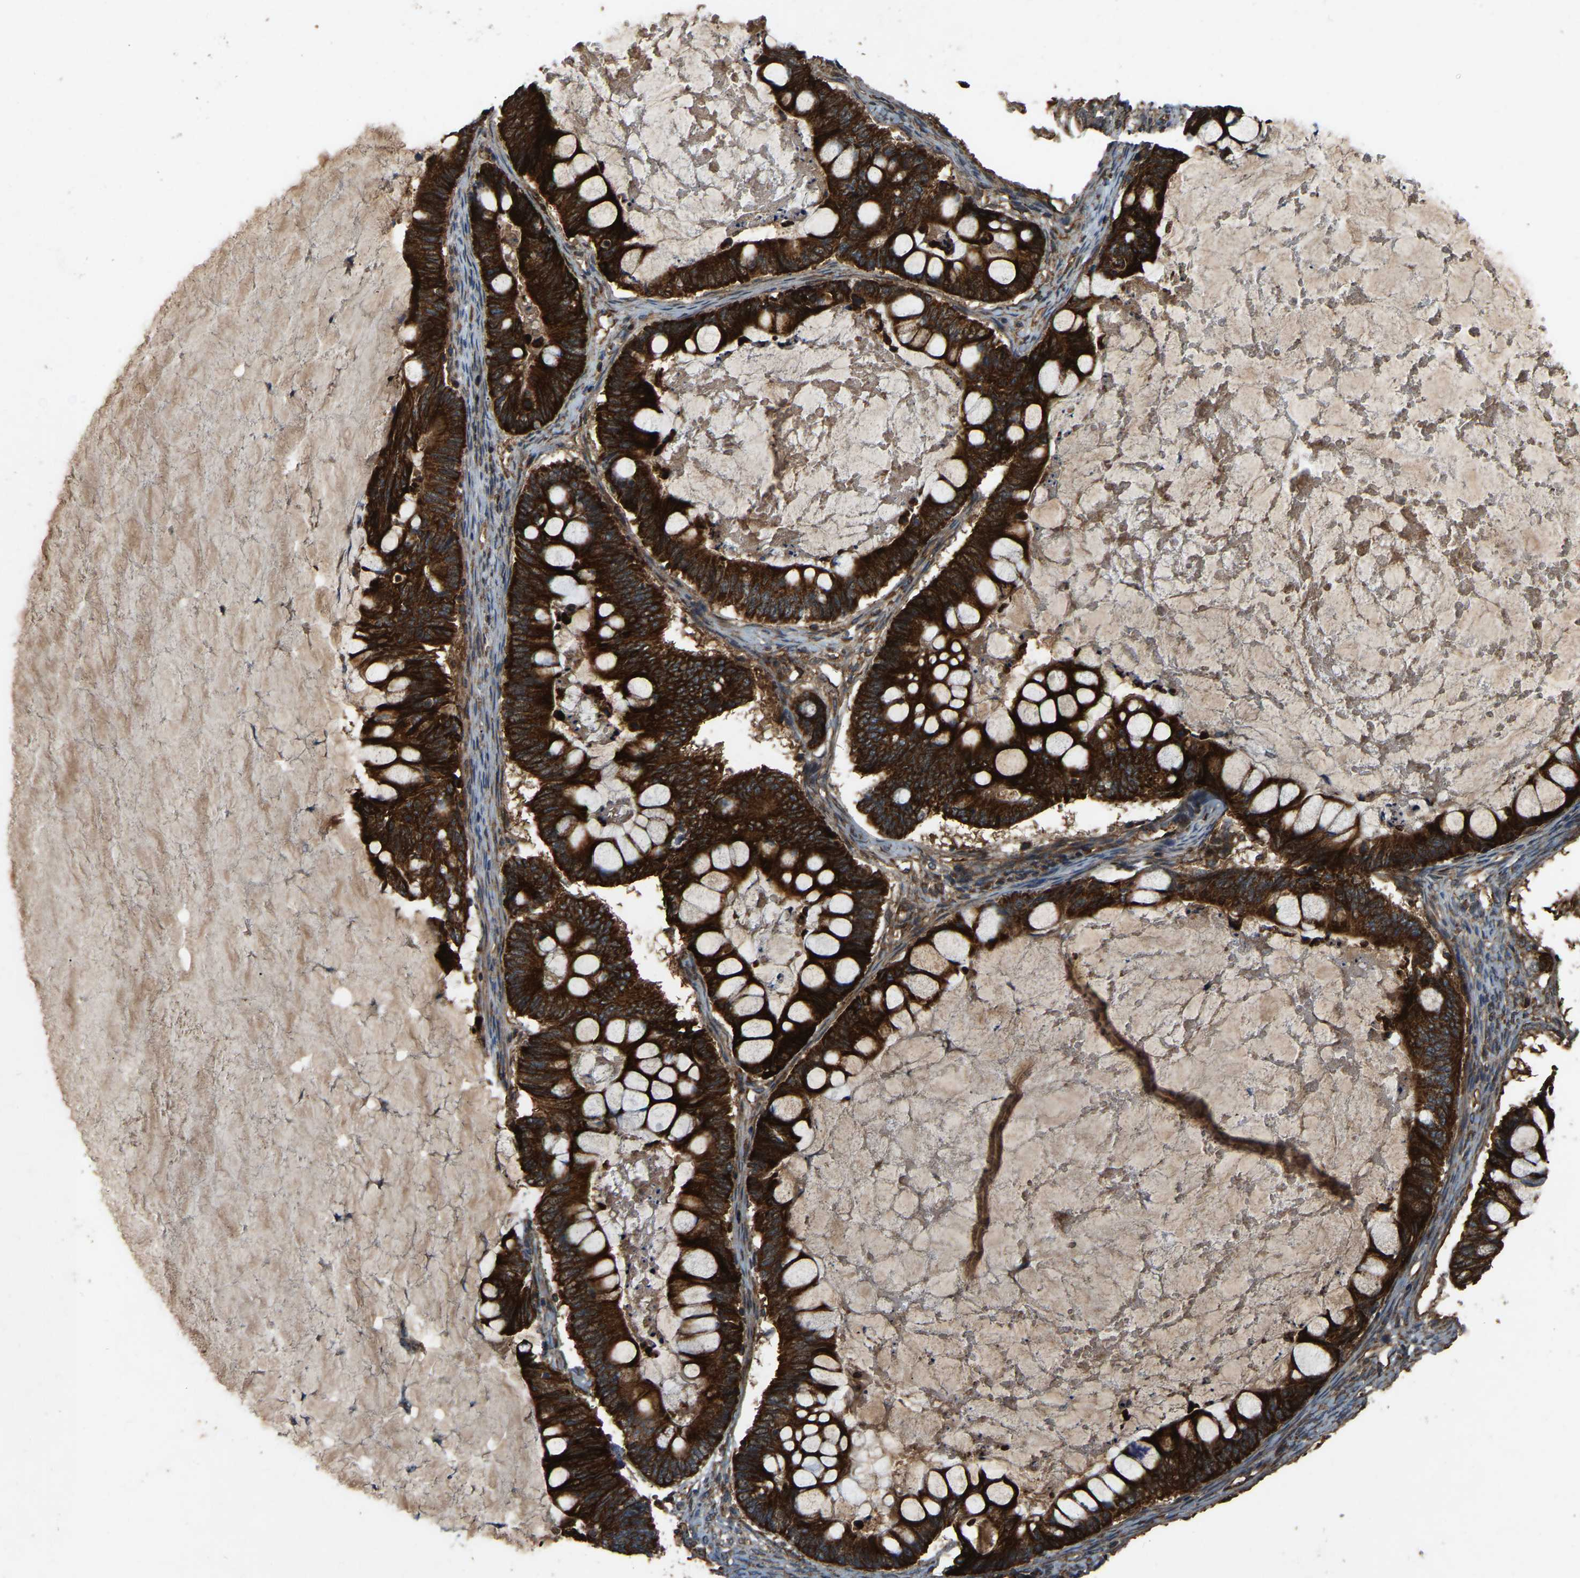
{"staining": {"intensity": "strong", "quantity": ">75%", "location": "cytoplasmic/membranous"}, "tissue": "ovarian cancer", "cell_type": "Tumor cells", "image_type": "cancer", "snomed": [{"axis": "morphology", "description": "Cystadenocarcinoma, mucinous, NOS"}, {"axis": "topography", "description": "Ovary"}], "caption": "A high-resolution image shows immunohistochemistry (IHC) staining of ovarian cancer, which demonstrates strong cytoplasmic/membranous expression in approximately >75% of tumor cells.", "gene": "SAMD9L", "patient": {"sex": "female", "age": 61}}